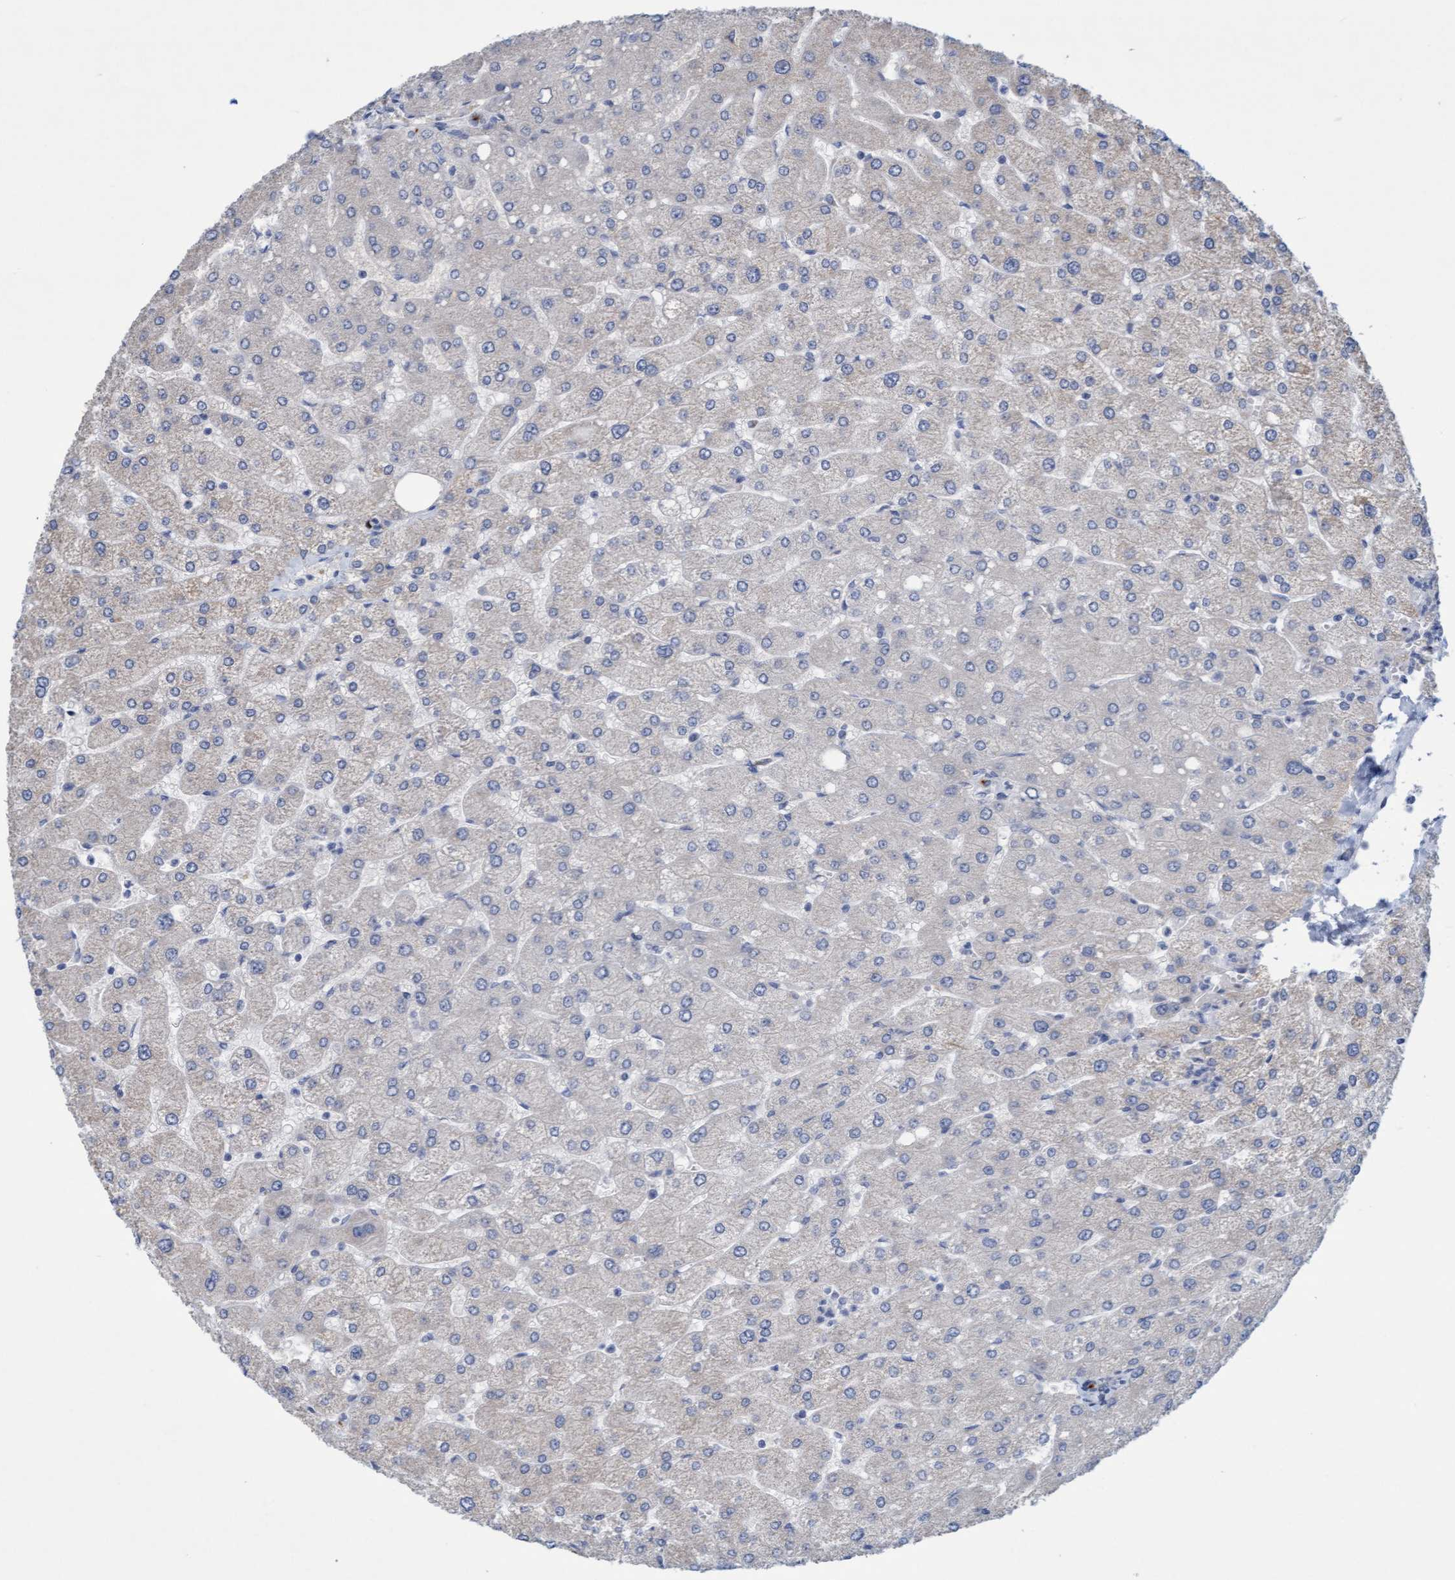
{"staining": {"intensity": "strong", "quantity": "25%-75%", "location": "cytoplasmic/membranous"}, "tissue": "liver", "cell_type": "Cholangiocytes", "image_type": "normal", "snomed": [{"axis": "morphology", "description": "Normal tissue, NOS"}, {"axis": "topography", "description": "Liver"}], "caption": "The micrograph exhibits immunohistochemical staining of normal liver. There is strong cytoplasmic/membranous expression is seen in approximately 25%-75% of cholangiocytes. The staining is performed using DAB (3,3'-diaminobenzidine) brown chromogen to label protein expression. The nuclei are counter-stained blue using hematoxylin.", "gene": "SLC28A3", "patient": {"sex": "male", "age": 55}}